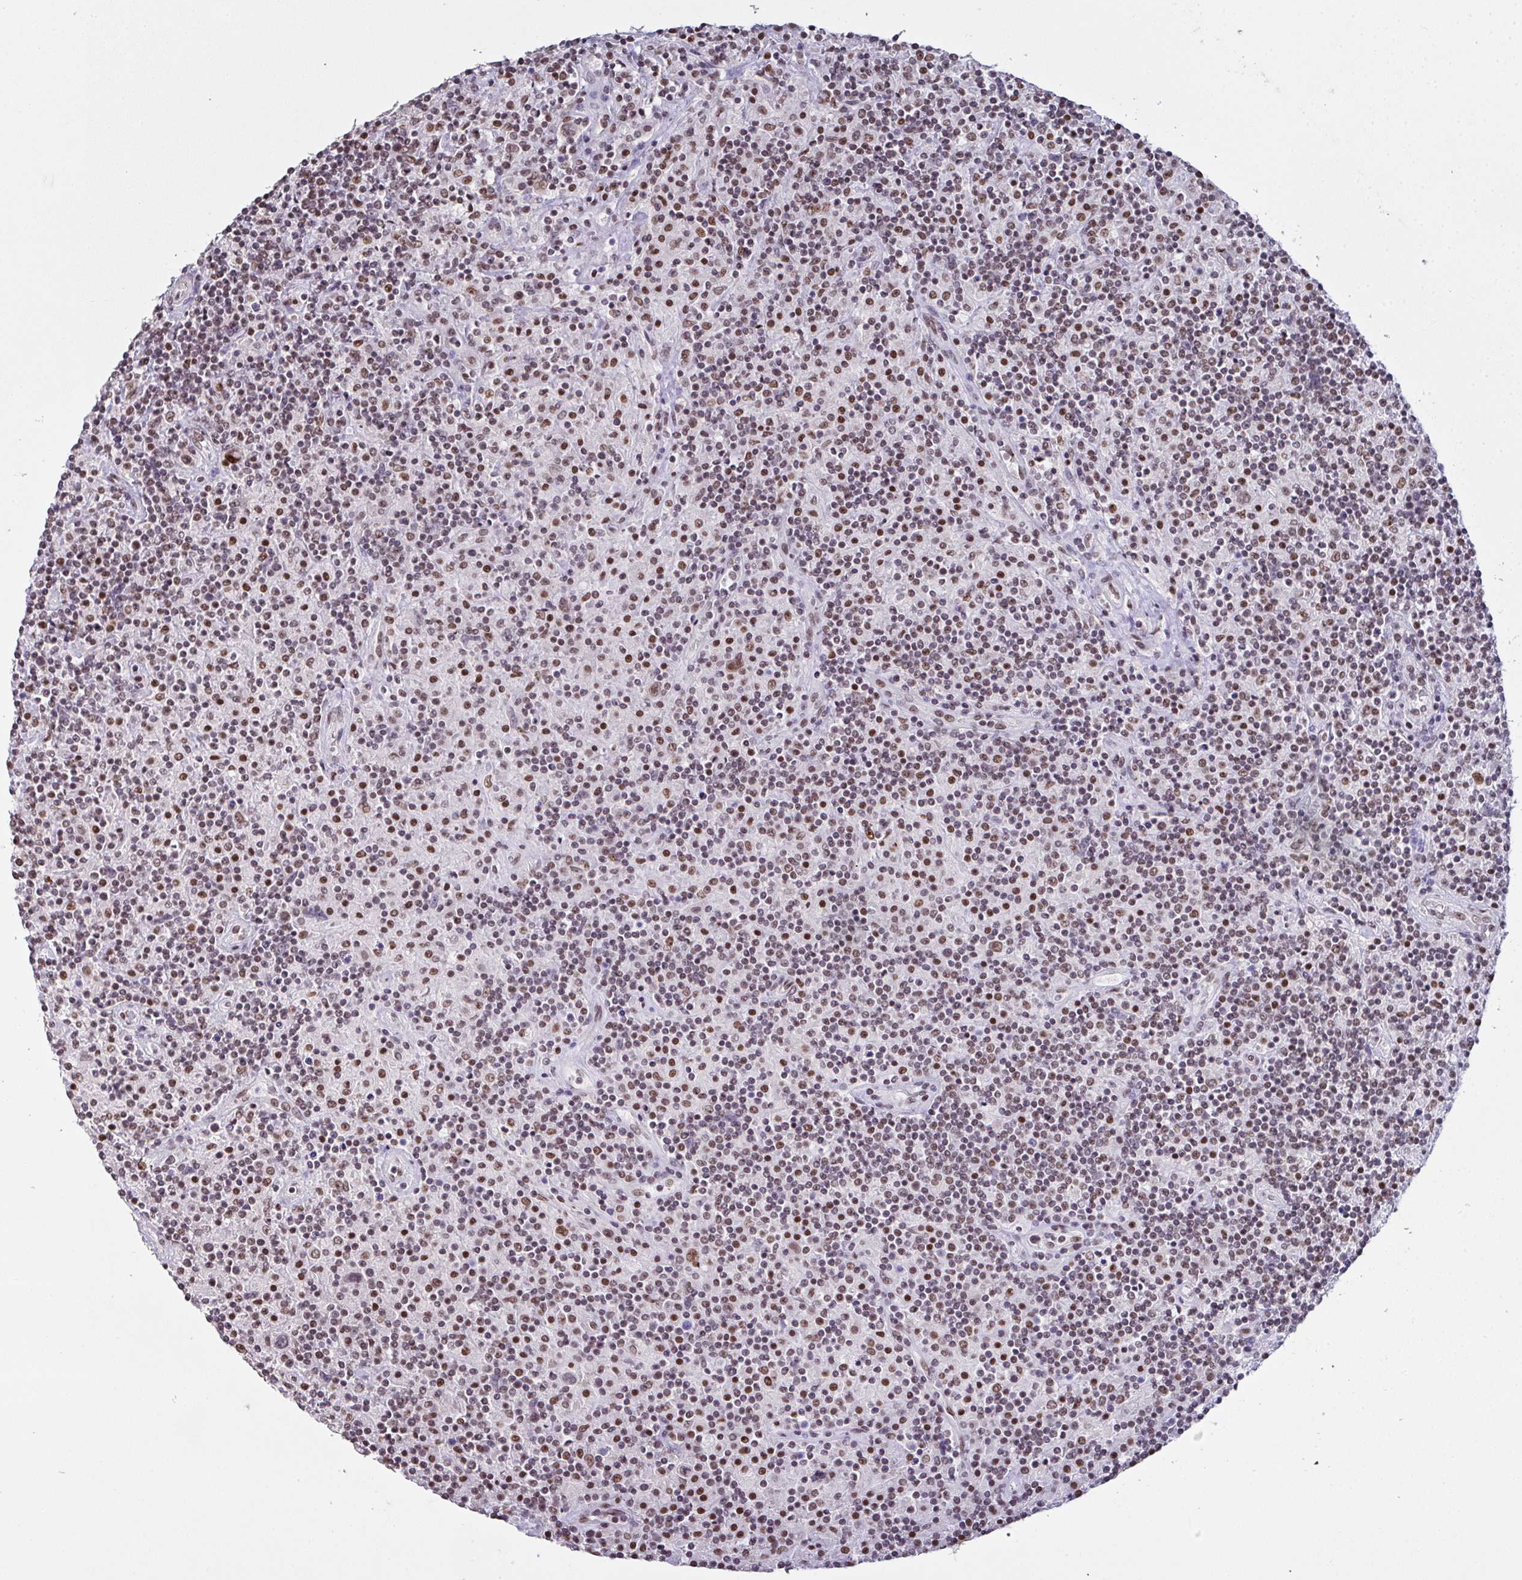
{"staining": {"intensity": "weak", "quantity": ">75%", "location": "nuclear"}, "tissue": "lymphoma", "cell_type": "Tumor cells", "image_type": "cancer", "snomed": [{"axis": "morphology", "description": "Hodgkin's disease, NOS"}, {"axis": "topography", "description": "Lymph node"}], "caption": "Immunohistochemistry (DAB) staining of Hodgkin's disease shows weak nuclear protein positivity in approximately >75% of tumor cells.", "gene": "ZNF800", "patient": {"sex": "male", "age": 70}}